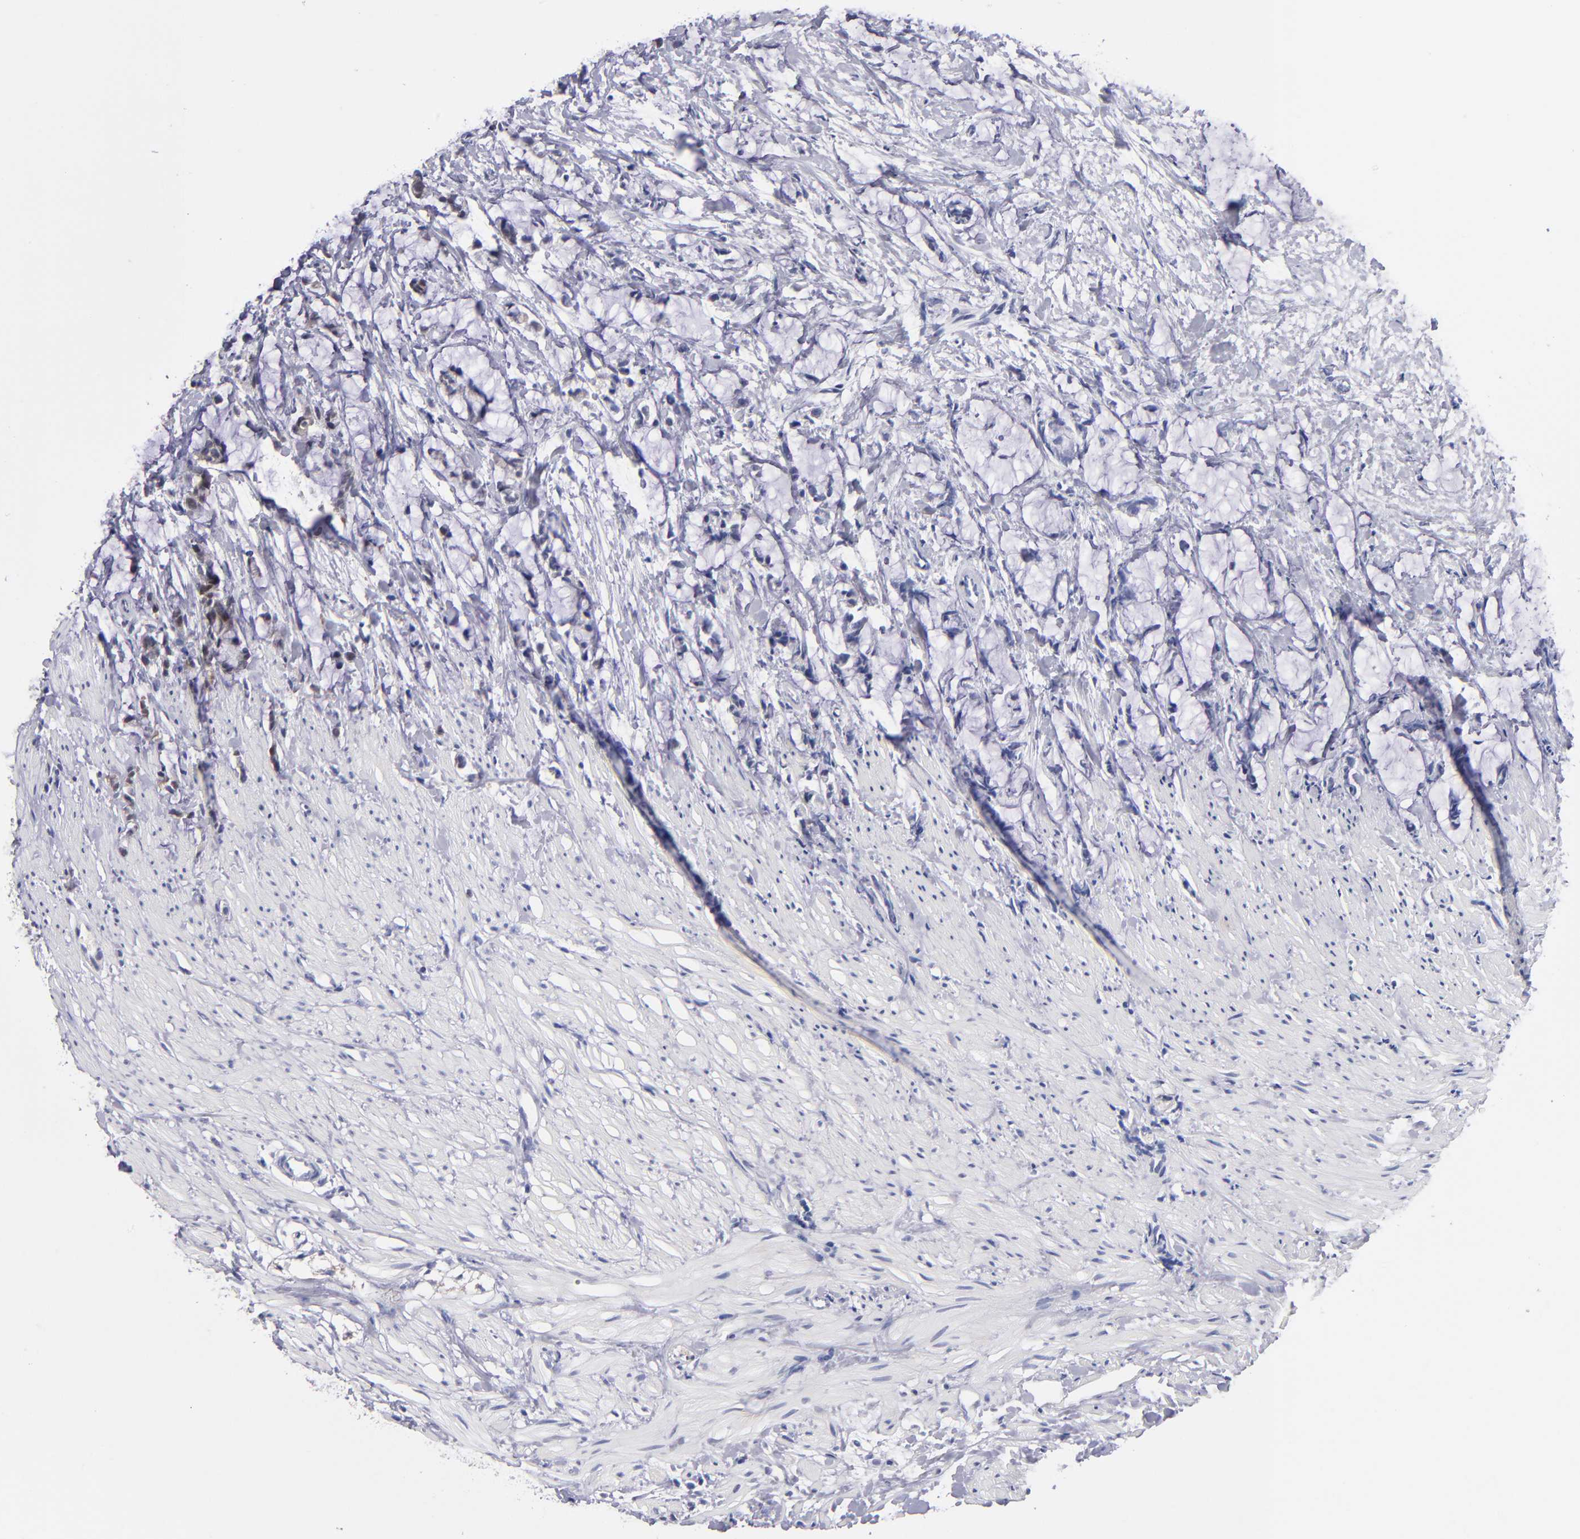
{"staining": {"intensity": "negative", "quantity": "none", "location": "none"}, "tissue": "colorectal cancer", "cell_type": "Tumor cells", "image_type": "cancer", "snomed": [{"axis": "morphology", "description": "Adenocarcinoma, NOS"}, {"axis": "topography", "description": "Colon"}], "caption": "Histopathology image shows no significant protein positivity in tumor cells of colorectal adenocarcinoma.", "gene": "EIF3L", "patient": {"sex": "male", "age": 14}}